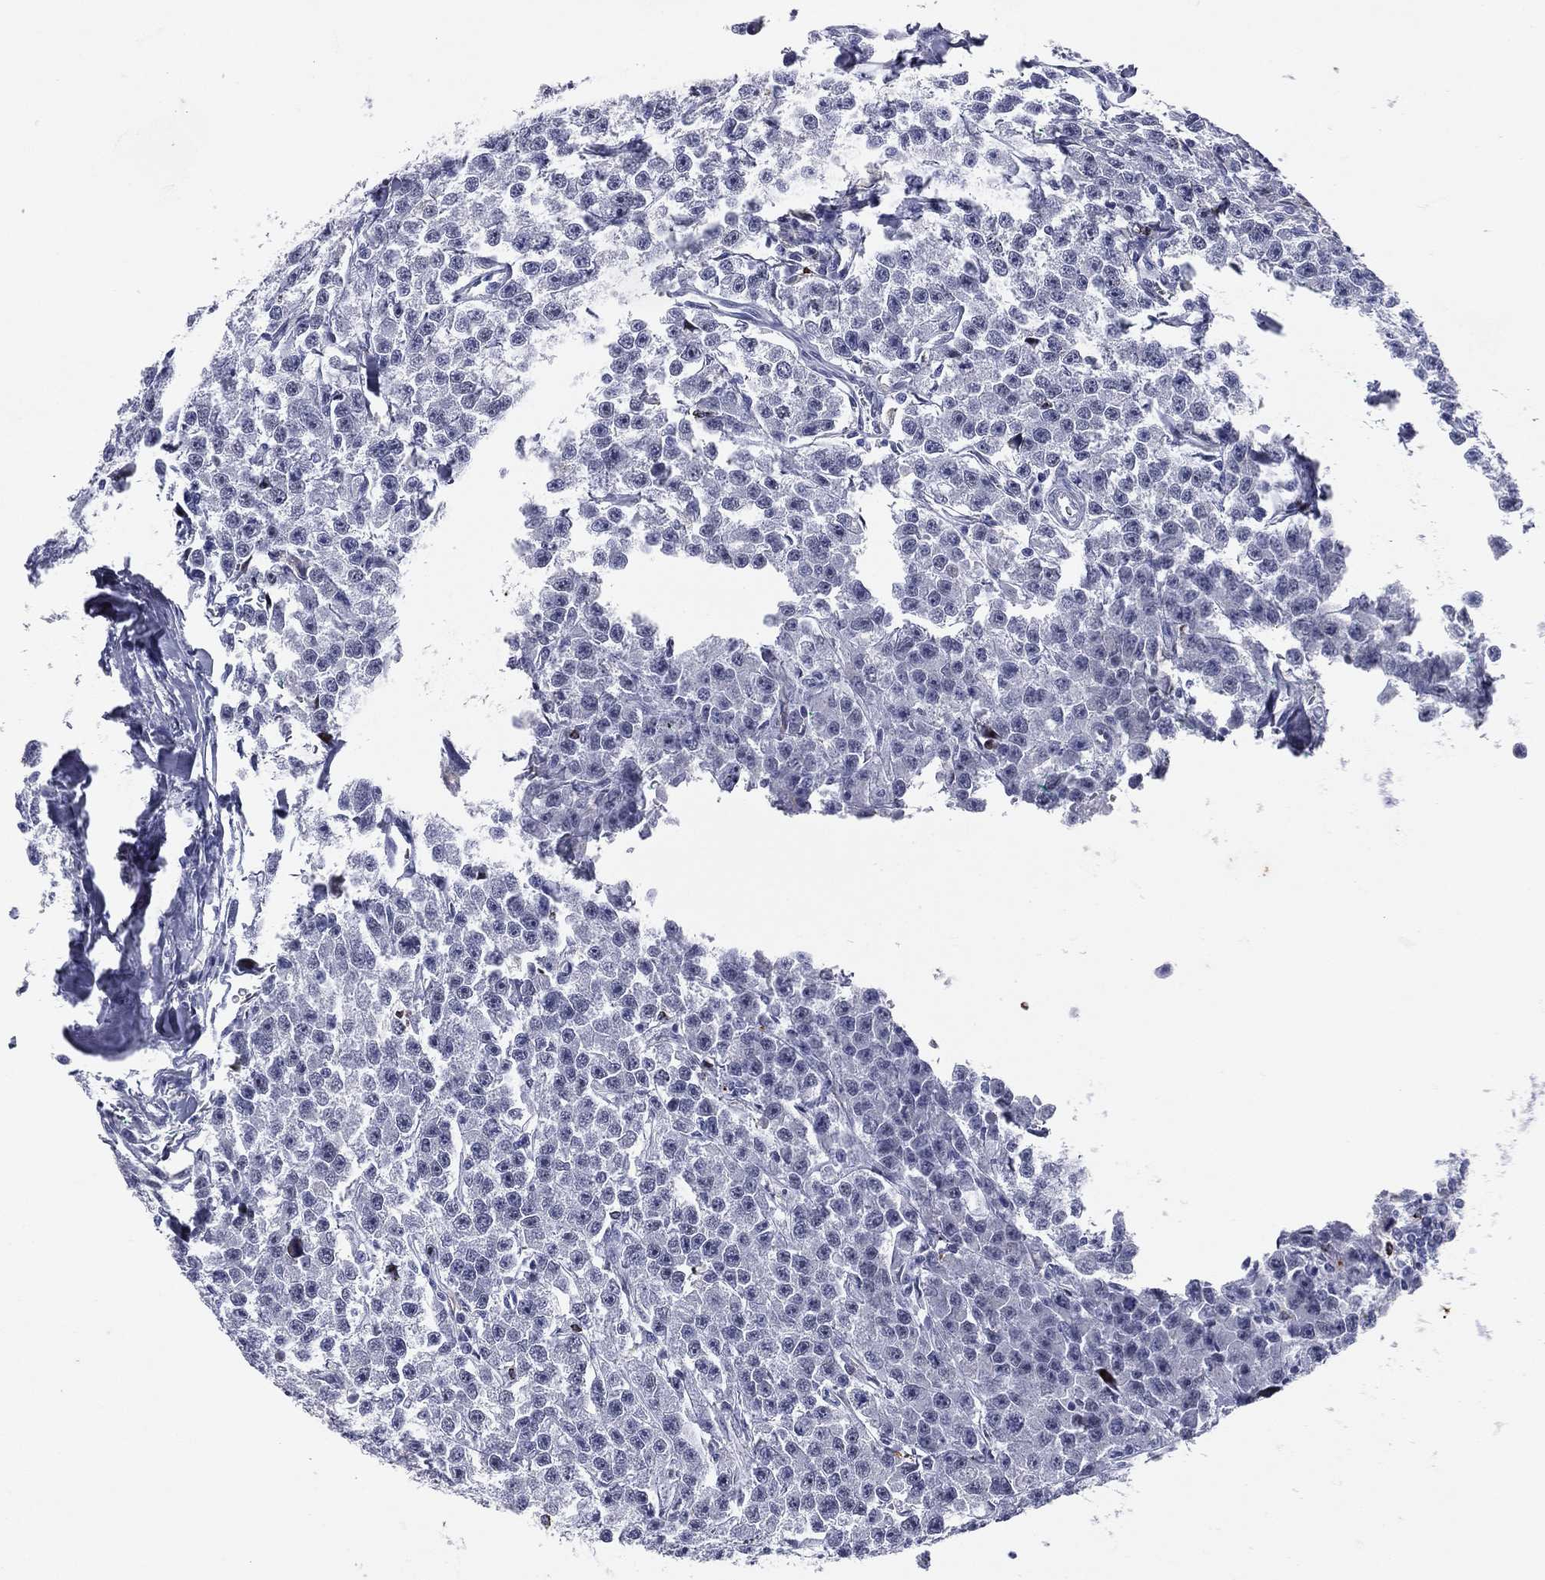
{"staining": {"intensity": "negative", "quantity": "none", "location": "none"}, "tissue": "testis cancer", "cell_type": "Tumor cells", "image_type": "cancer", "snomed": [{"axis": "morphology", "description": "Seminoma, NOS"}, {"axis": "topography", "description": "Testis"}], "caption": "IHC image of neoplastic tissue: human testis cancer stained with DAB shows no significant protein expression in tumor cells.", "gene": "HLA-DOA", "patient": {"sex": "male", "age": 59}}